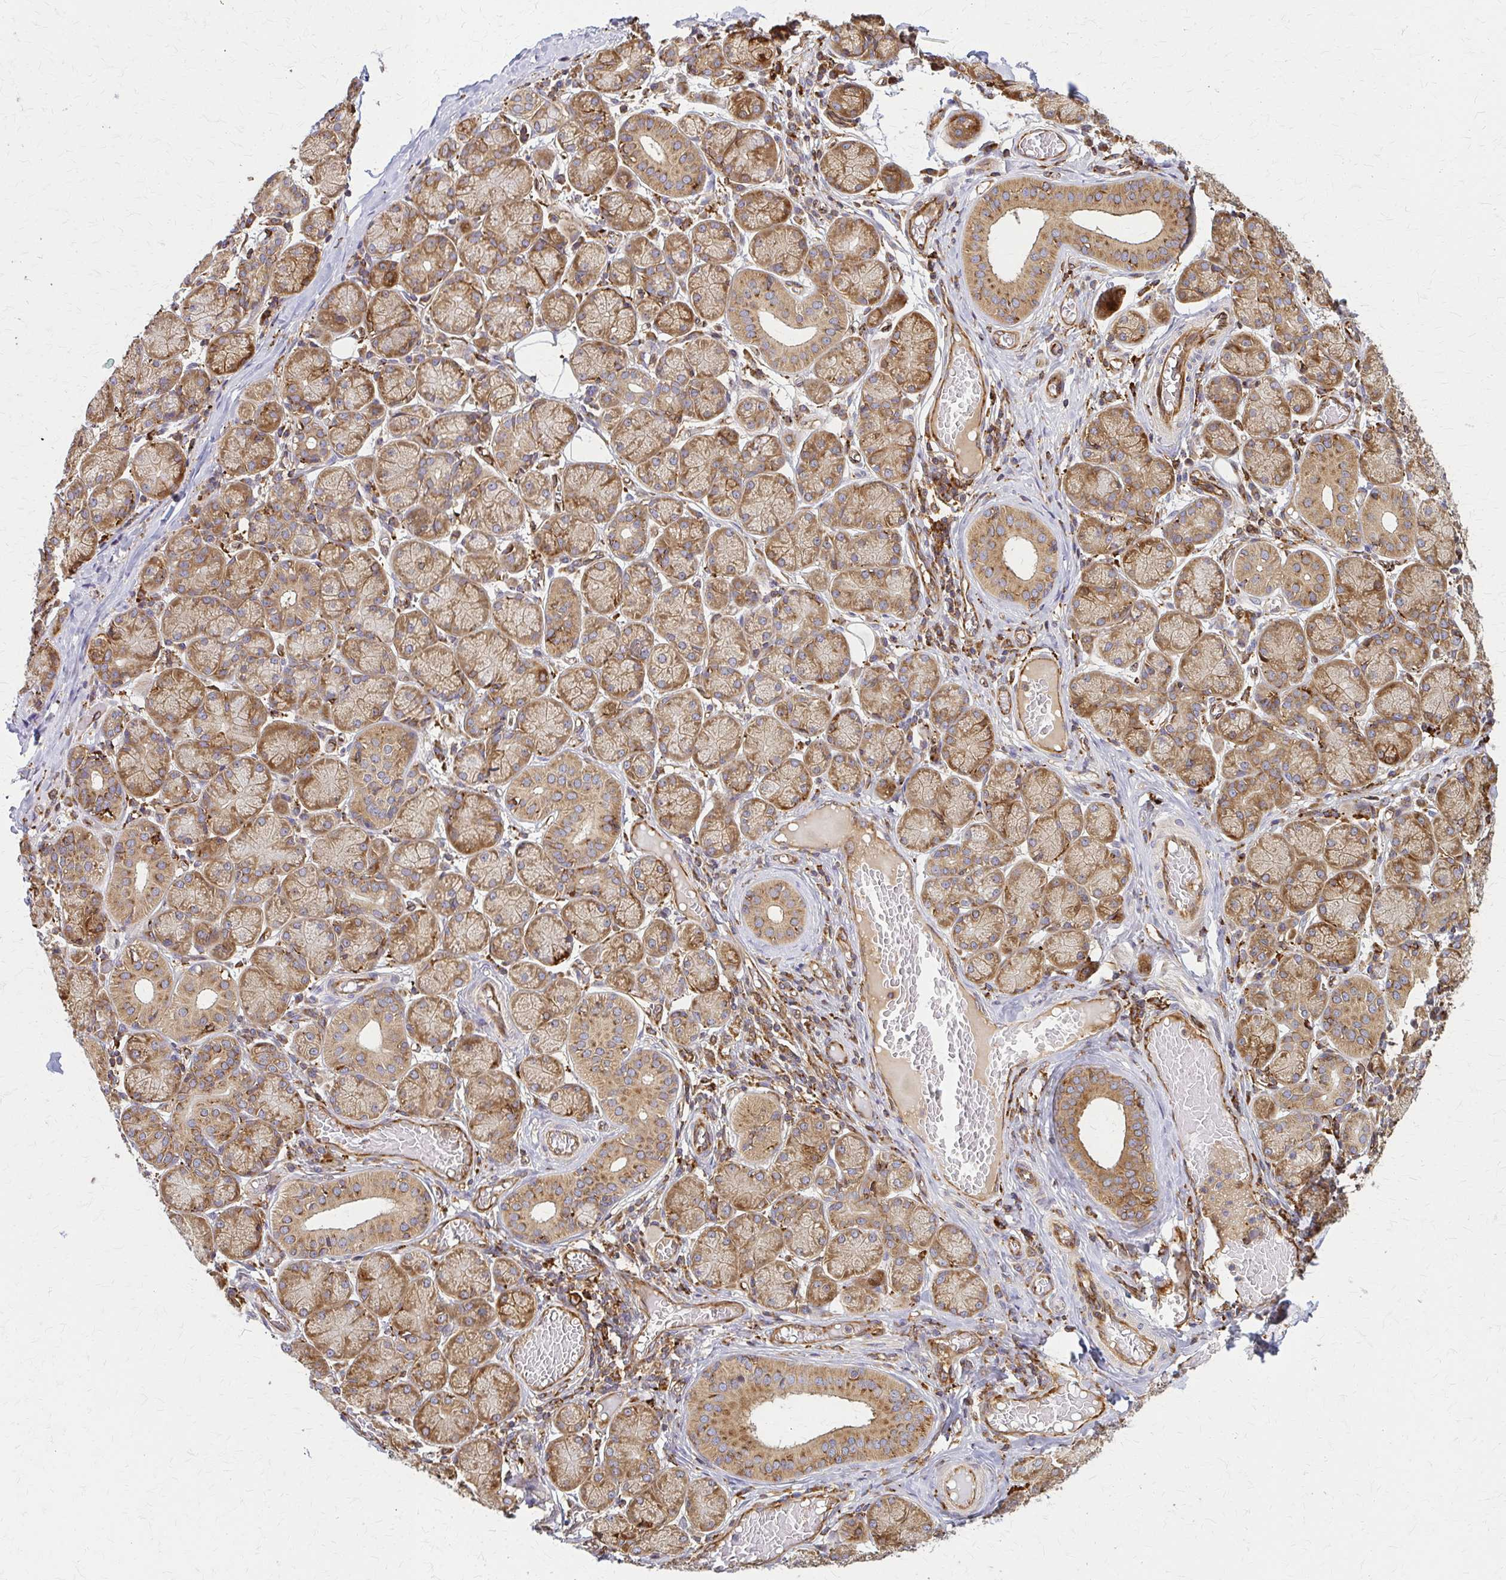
{"staining": {"intensity": "moderate", "quantity": ">75%", "location": "cytoplasmic/membranous"}, "tissue": "salivary gland", "cell_type": "Glandular cells", "image_type": "normal", "snomed": [{"axis": "morphology", "description": "Normal tissue, NOS"}, {"axis": "topography", "description": "Salivary gland"}], "caption": "Brown immunohistochemical staining in benign salivary gland demonstrates moderate cytoplasmic/membranous positivity in approximately >75% of glandular cells. (brown staining indicates protein expression, while blue staining denotes nuclei).", "gene": "WASF2", "patient": {"sex": "female", "age": 24}}